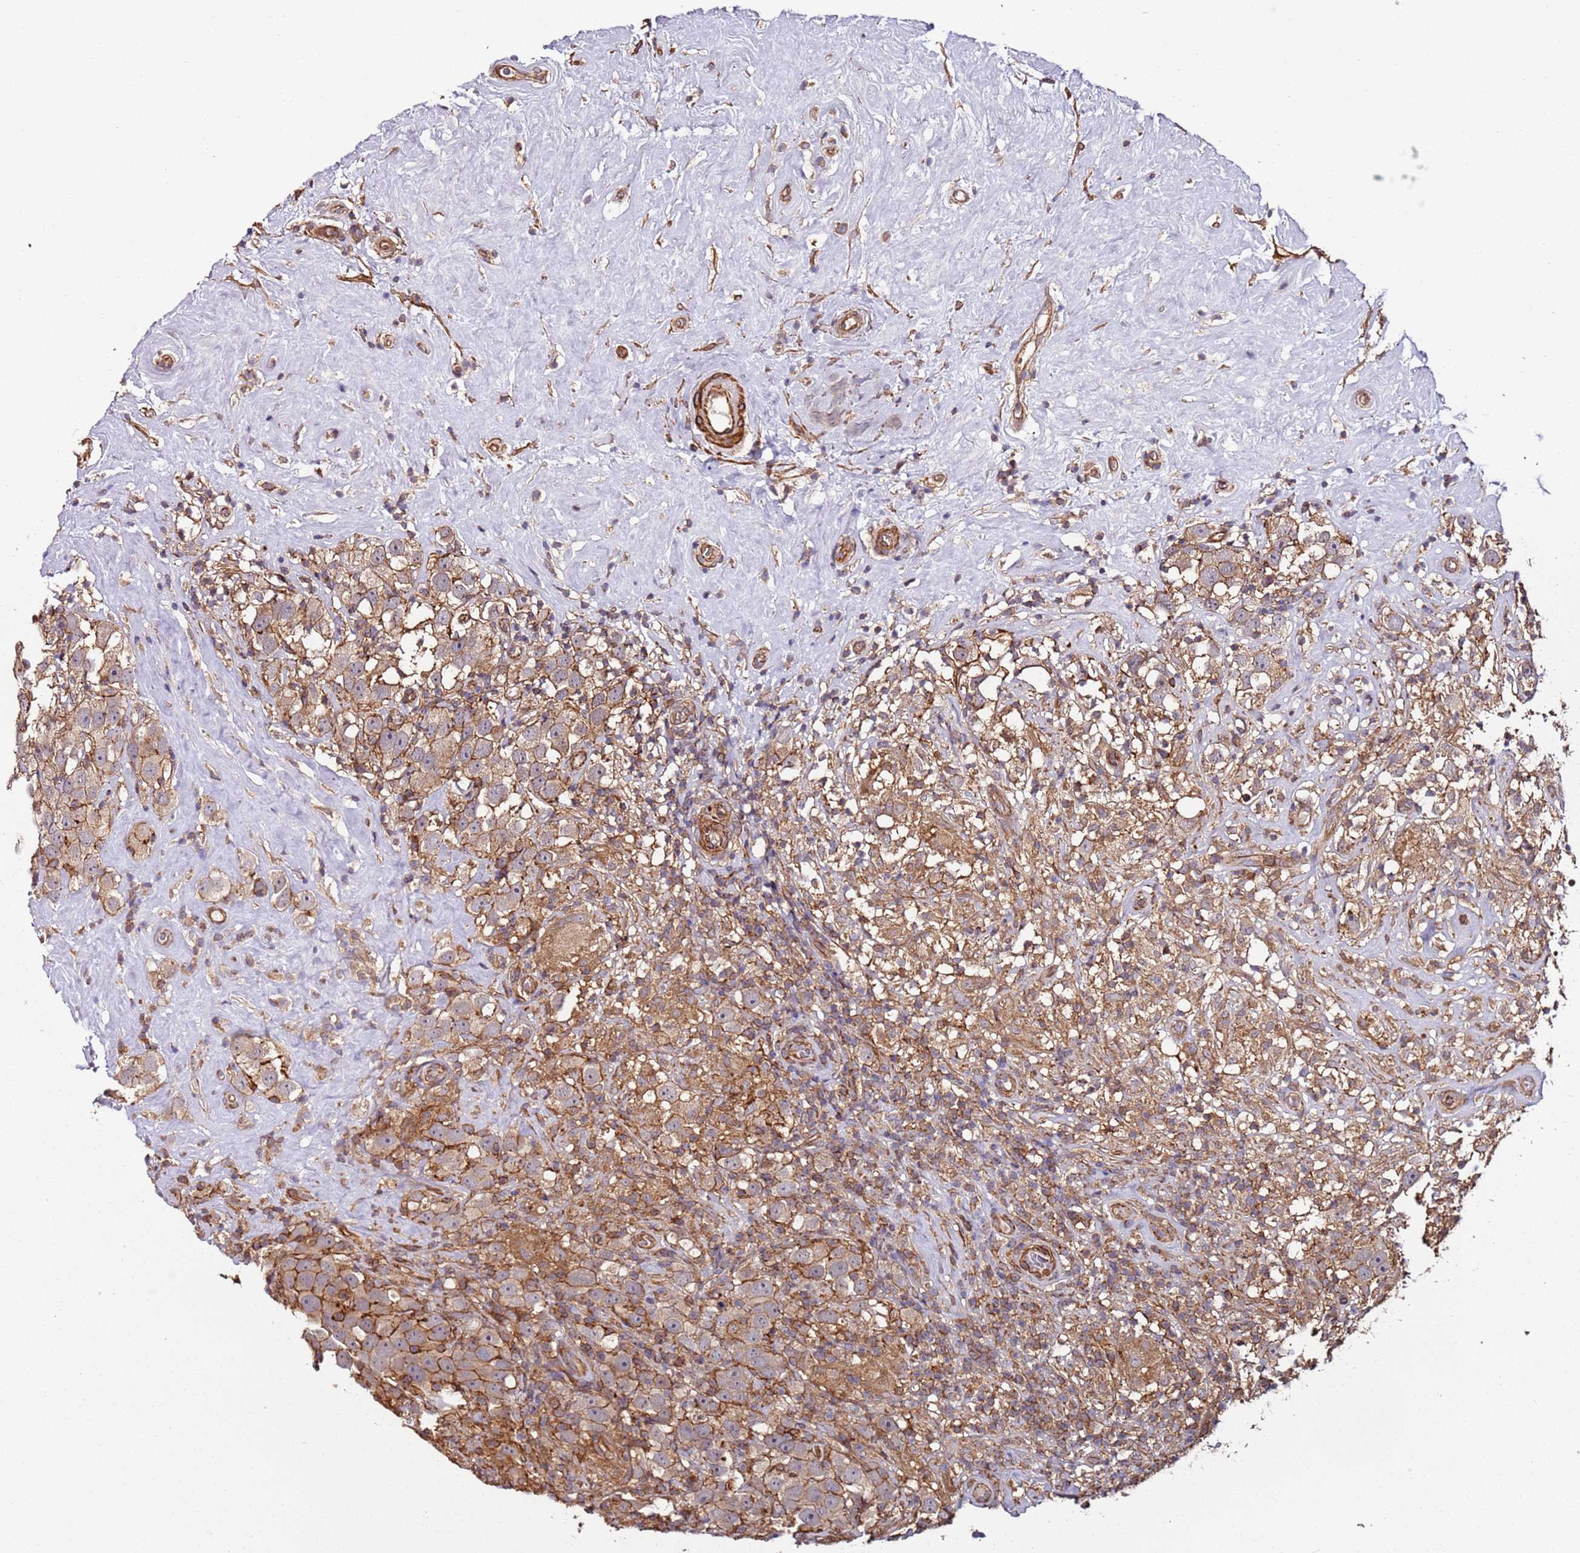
{"staining": {"intensity": "moderate", "quantity": "25%-75%", "location": "cytoplasmic/membranous"}, "tissue": "testis cancer", "cell_type": "Tumor cells", "image_type": "cancer", "snomed": [{"axis": "morphology", "description": "Seminoma, NOS"}, {"axis": "topography", "description": "Testis"}], "caption": "This image displays testis cancer stained with immunohistochemistry (IHC) to label a protein in brown. The cytoplasmic/membranous of tumor cells show moderate positivity for the protein. Nuclei are counter-stained blue.", "gene": "CYP2U1", "patient": {"sex": "male", "age": 49}}